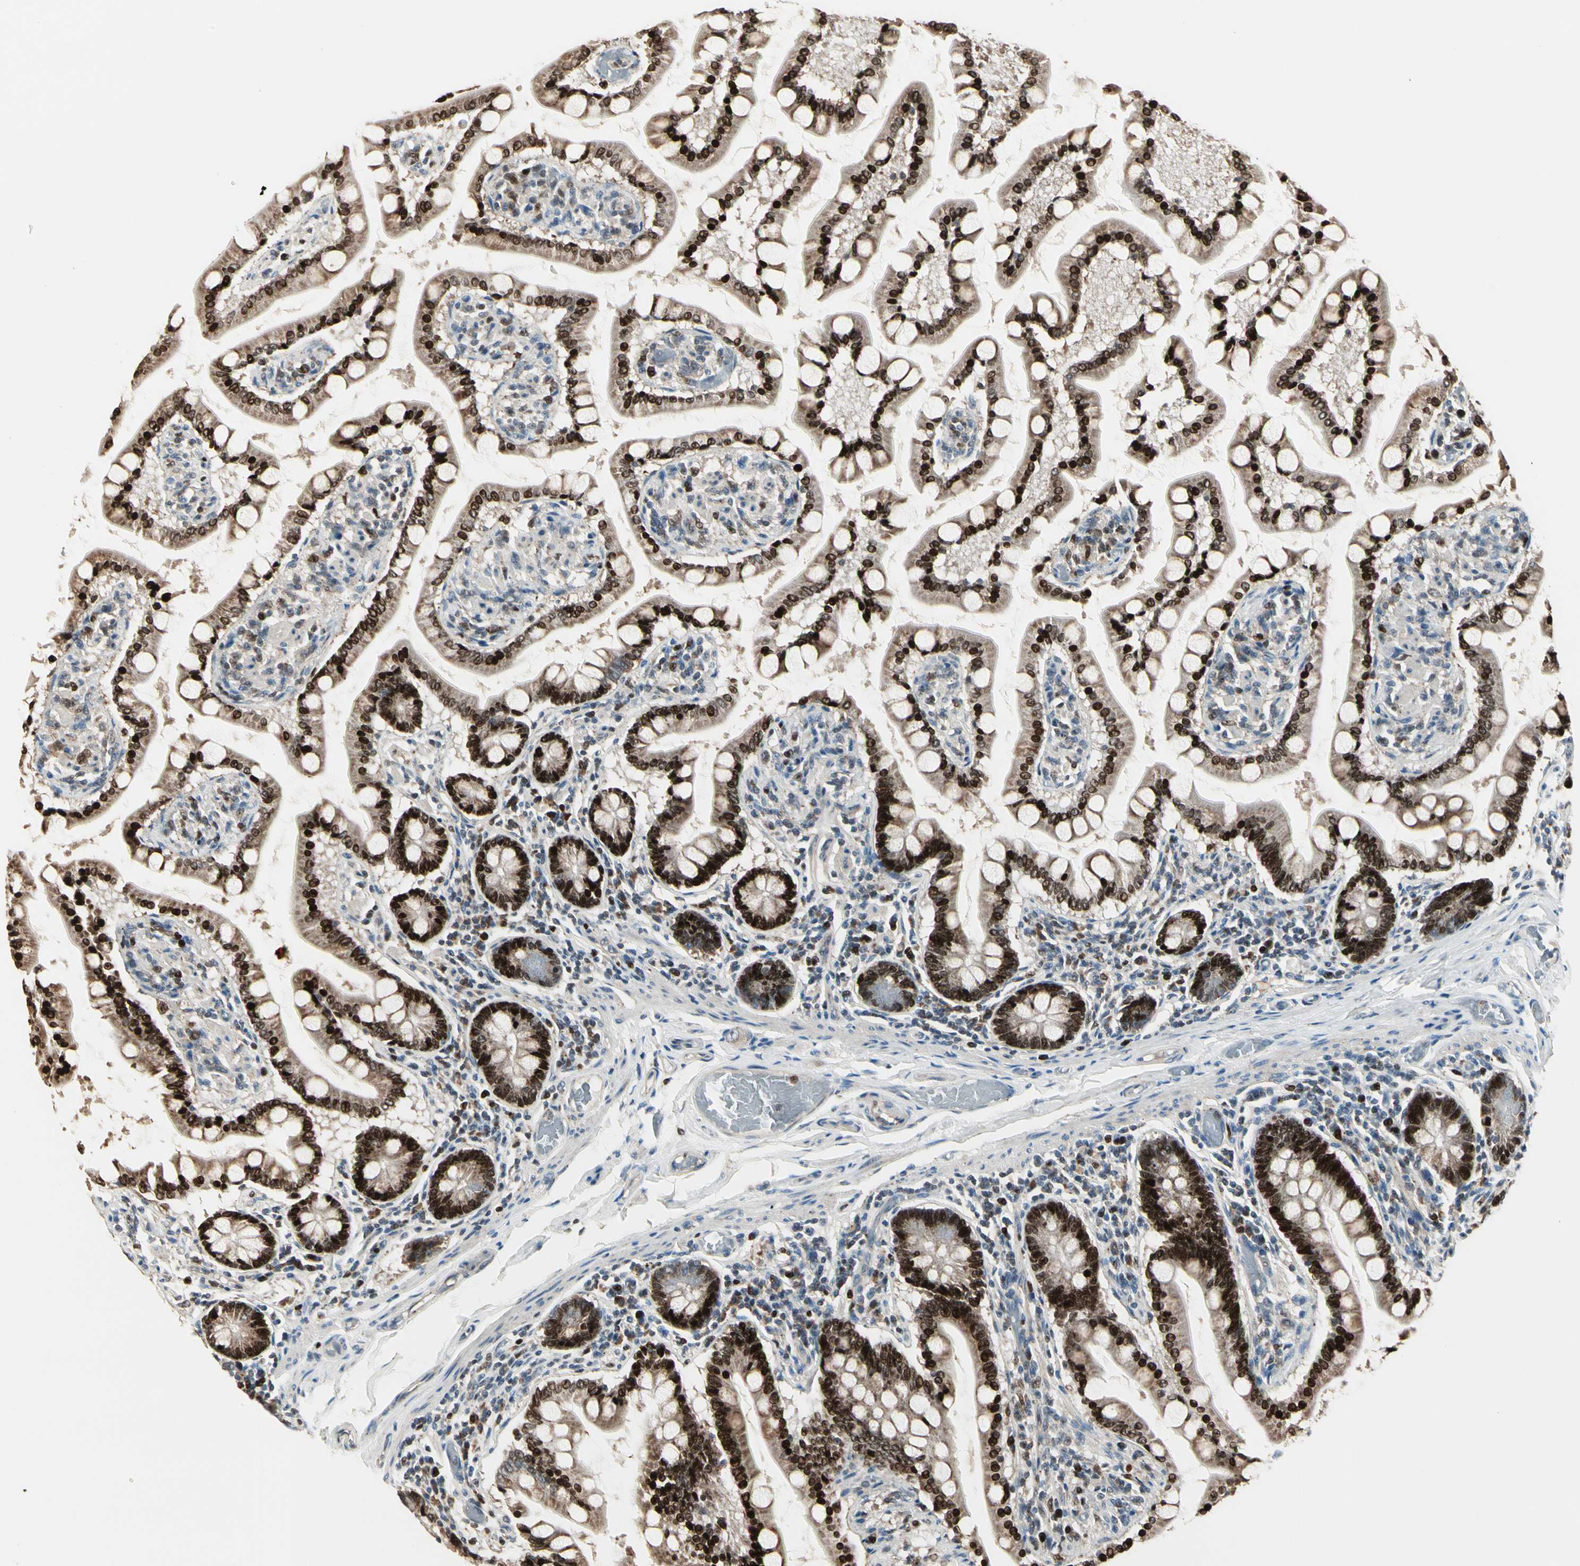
{"staining": {"intensity": "strong", "quantity": ">75%", "location": "nuclear"}, "tissue": "small intestine", "cell_type": "Glandular cells", "image_type": "normal", "snomed": [{"axis": "morphology", "description": "Normal tissue, NOS"}, {"axis": "topography", "description": "Small intestine"}], "caption": "Immunohistochemical staining of benign human small intestine displays high levels of strong nuclear expression in about >75% of glandular cells. (brown staining indicates protein expression, while blue staining denotes nuclei).", "gene": "IP6K2", "patient": {"sex": "male", "age": 41}}